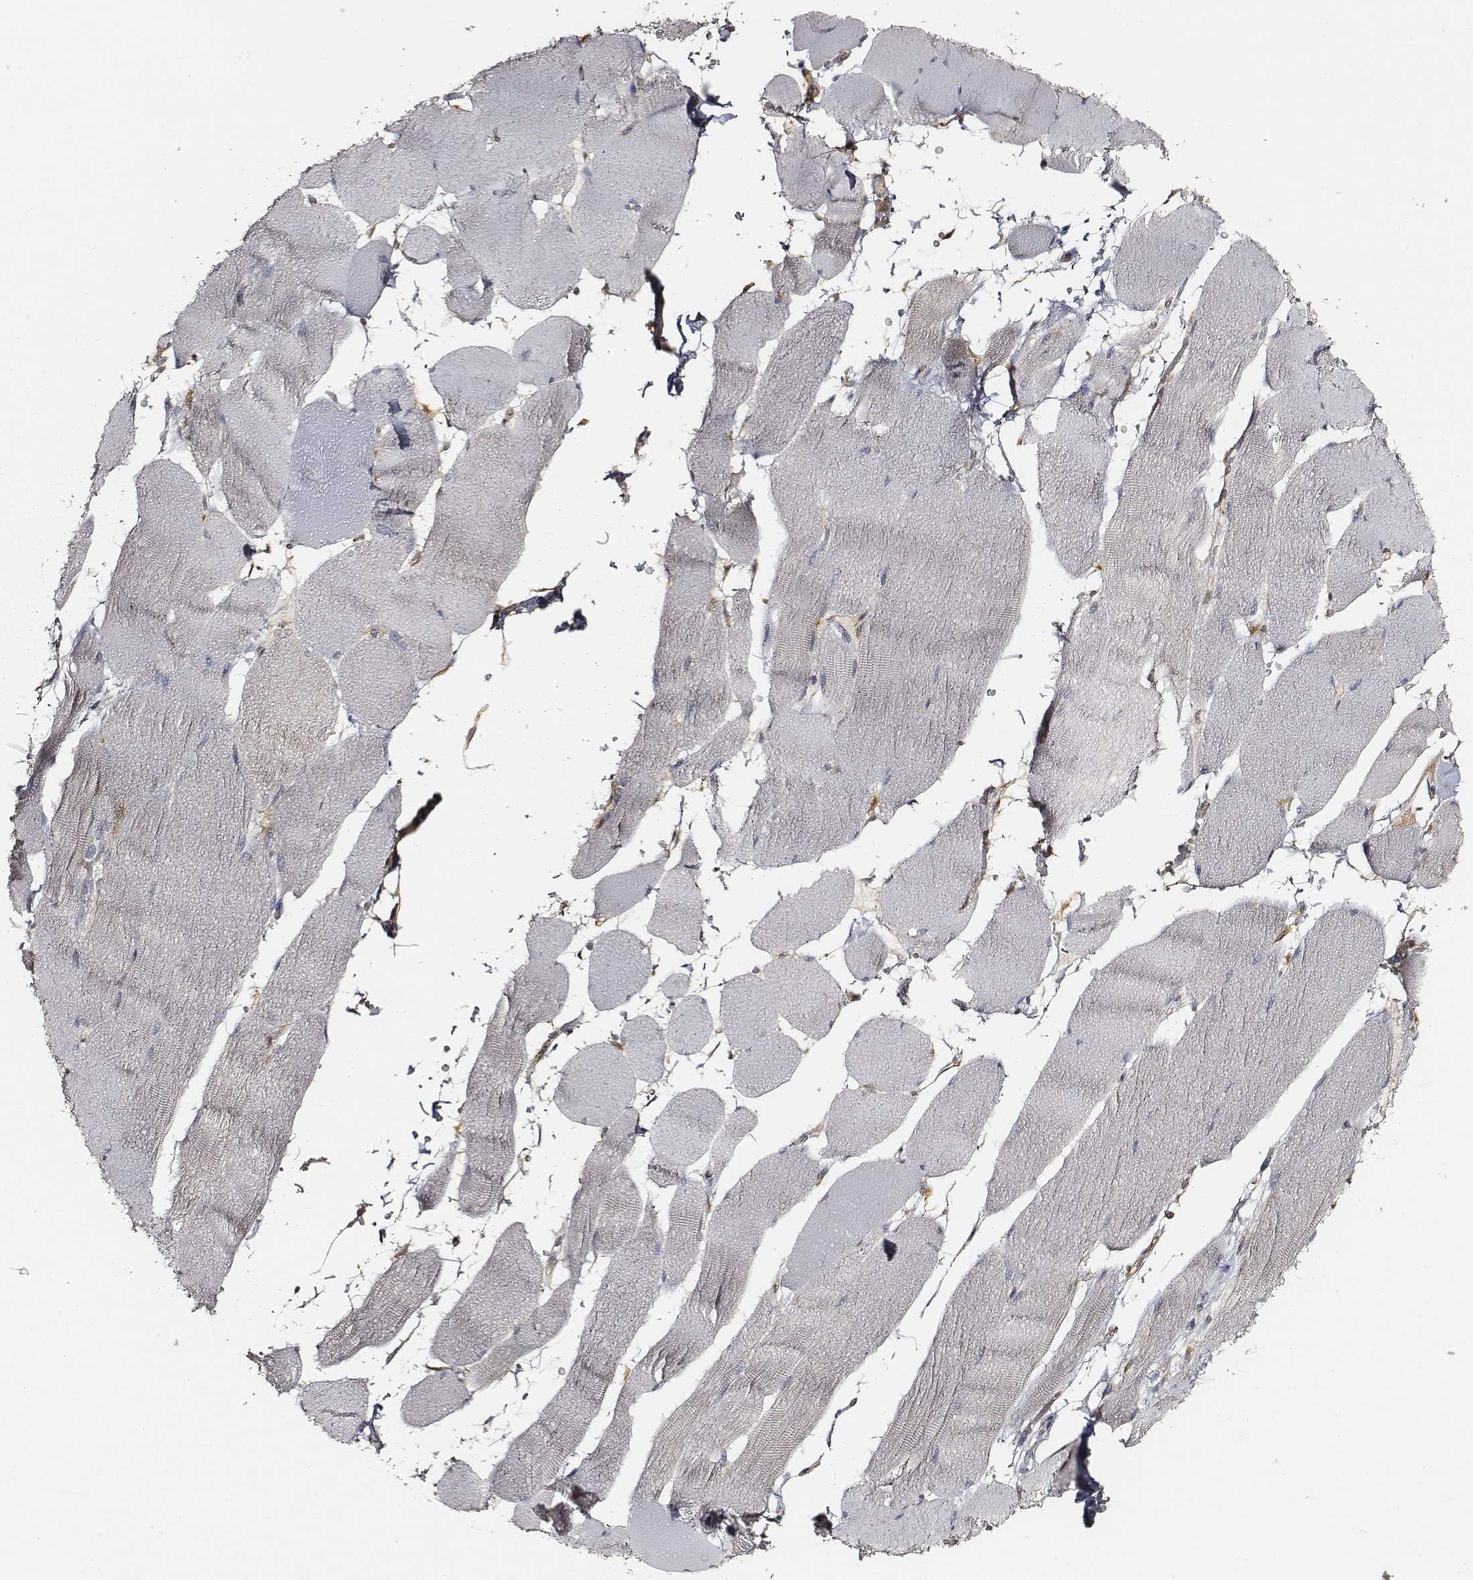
{"staining": {"intensity": "negative", "quantity": "none", "location": "none"}, "tissue": "skeletal muscle", "cell_type": "Myocytes", "image_type": "normal", "snomed": [{"axis": "morphology", "description": "Normal tissue, NOS"}, {"axis": "topography", "description": "Skeletal muscle"}], "caption": "Skeletal muscle was stained to show a protein in brown. There is no significant expression in myocytes. (Brightfield microscopy of DAB IHC at high magnification).", "gene": "CARS1", "patient": {"sex": "male", "age": 56}}